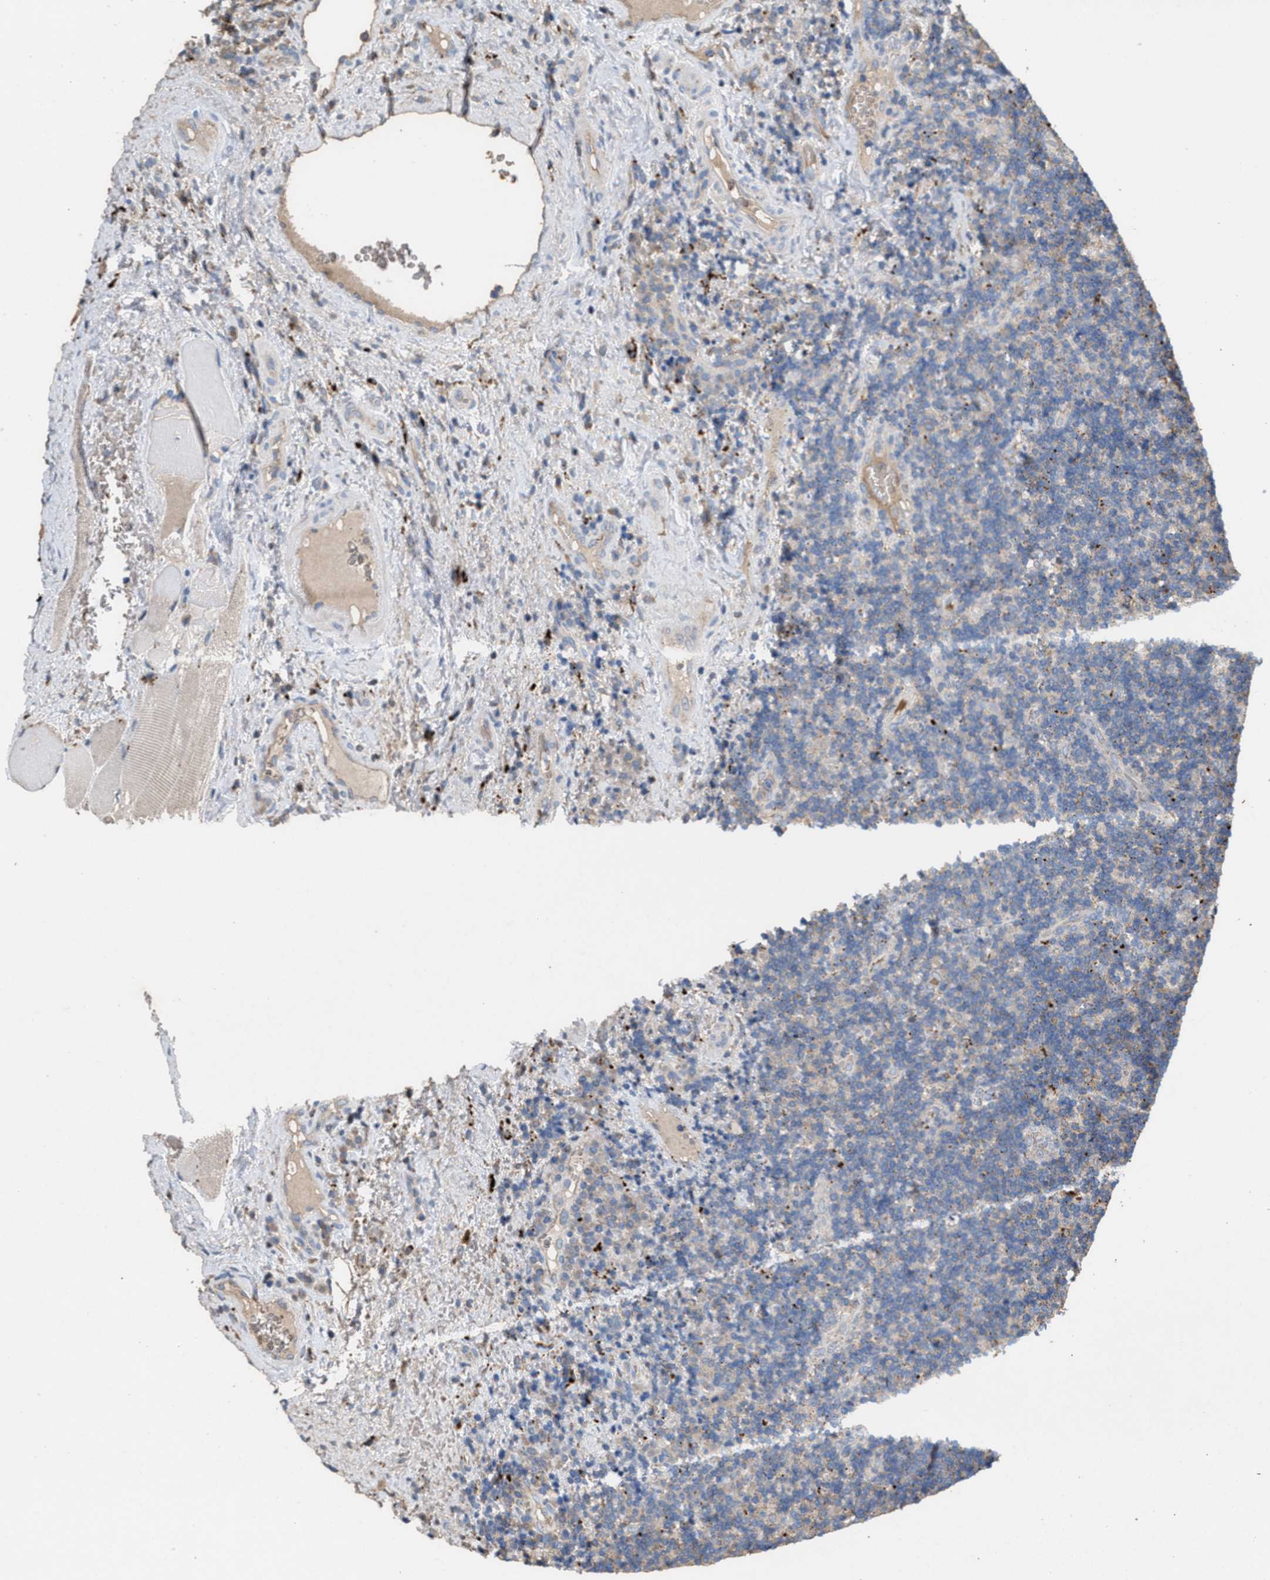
{"staining": {"intensity": "negative", "quantity": "none", "location": "none"}, "tissue": "lymphoma", "cell_type": "Tumor cells", "image_type": "cancer", "snomed": [{"axis": "morphology", "description": "Malignant lymphoma, non-Hodgkin's type, High grade"}, {"axis": "topography", "description": "Tonsil"}], "caption": "High-grade malignant lymphoma, non-Hodgkin's type was stained to show a protein in brown. There is no significant expression in tumor cells.", "gene": "ELMO3", "patient": {"sex": "female", "age": 36}}